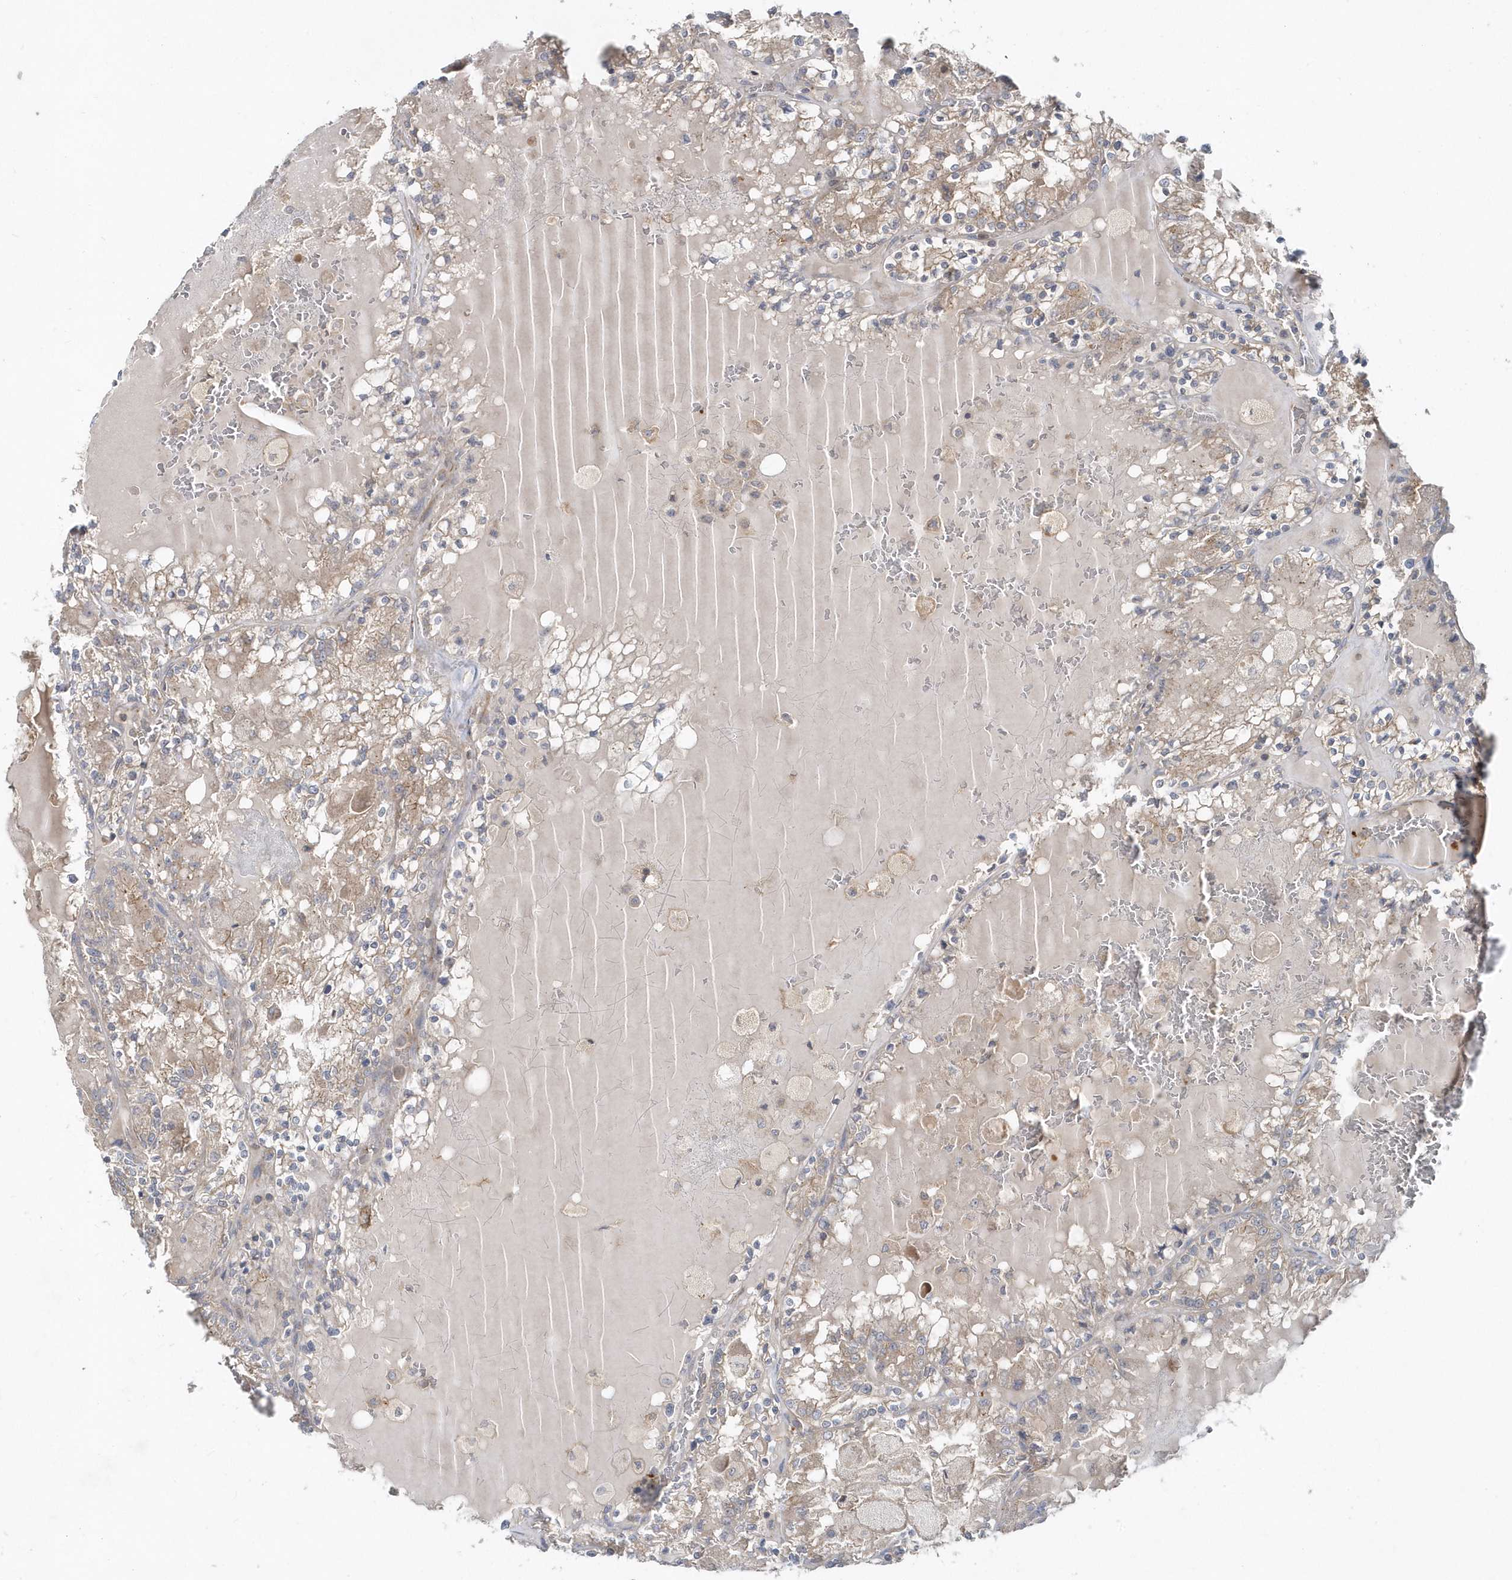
{"staining": {"intensity": "moderate", "quantity": "<25%", "location": "cytoplasmic/membranous"}, "tissue": "renal cancer", "cell_type": "Tumor cells", "image_type": "cancer", "snomed": [{"axis": "morphology", "description": "Adenocarcinoma, NOS"}, {"axis": "topography", "description": "Kidney"}], "caption": "IHC (DAB) staining of human renal cancer (adenocarcinoma) exhibits moderate cytoplasmic/membranous protein expression in about <25% of tumor cells.", "gene": "LEXM", "patient": {"sex": "female", "age": 56}}